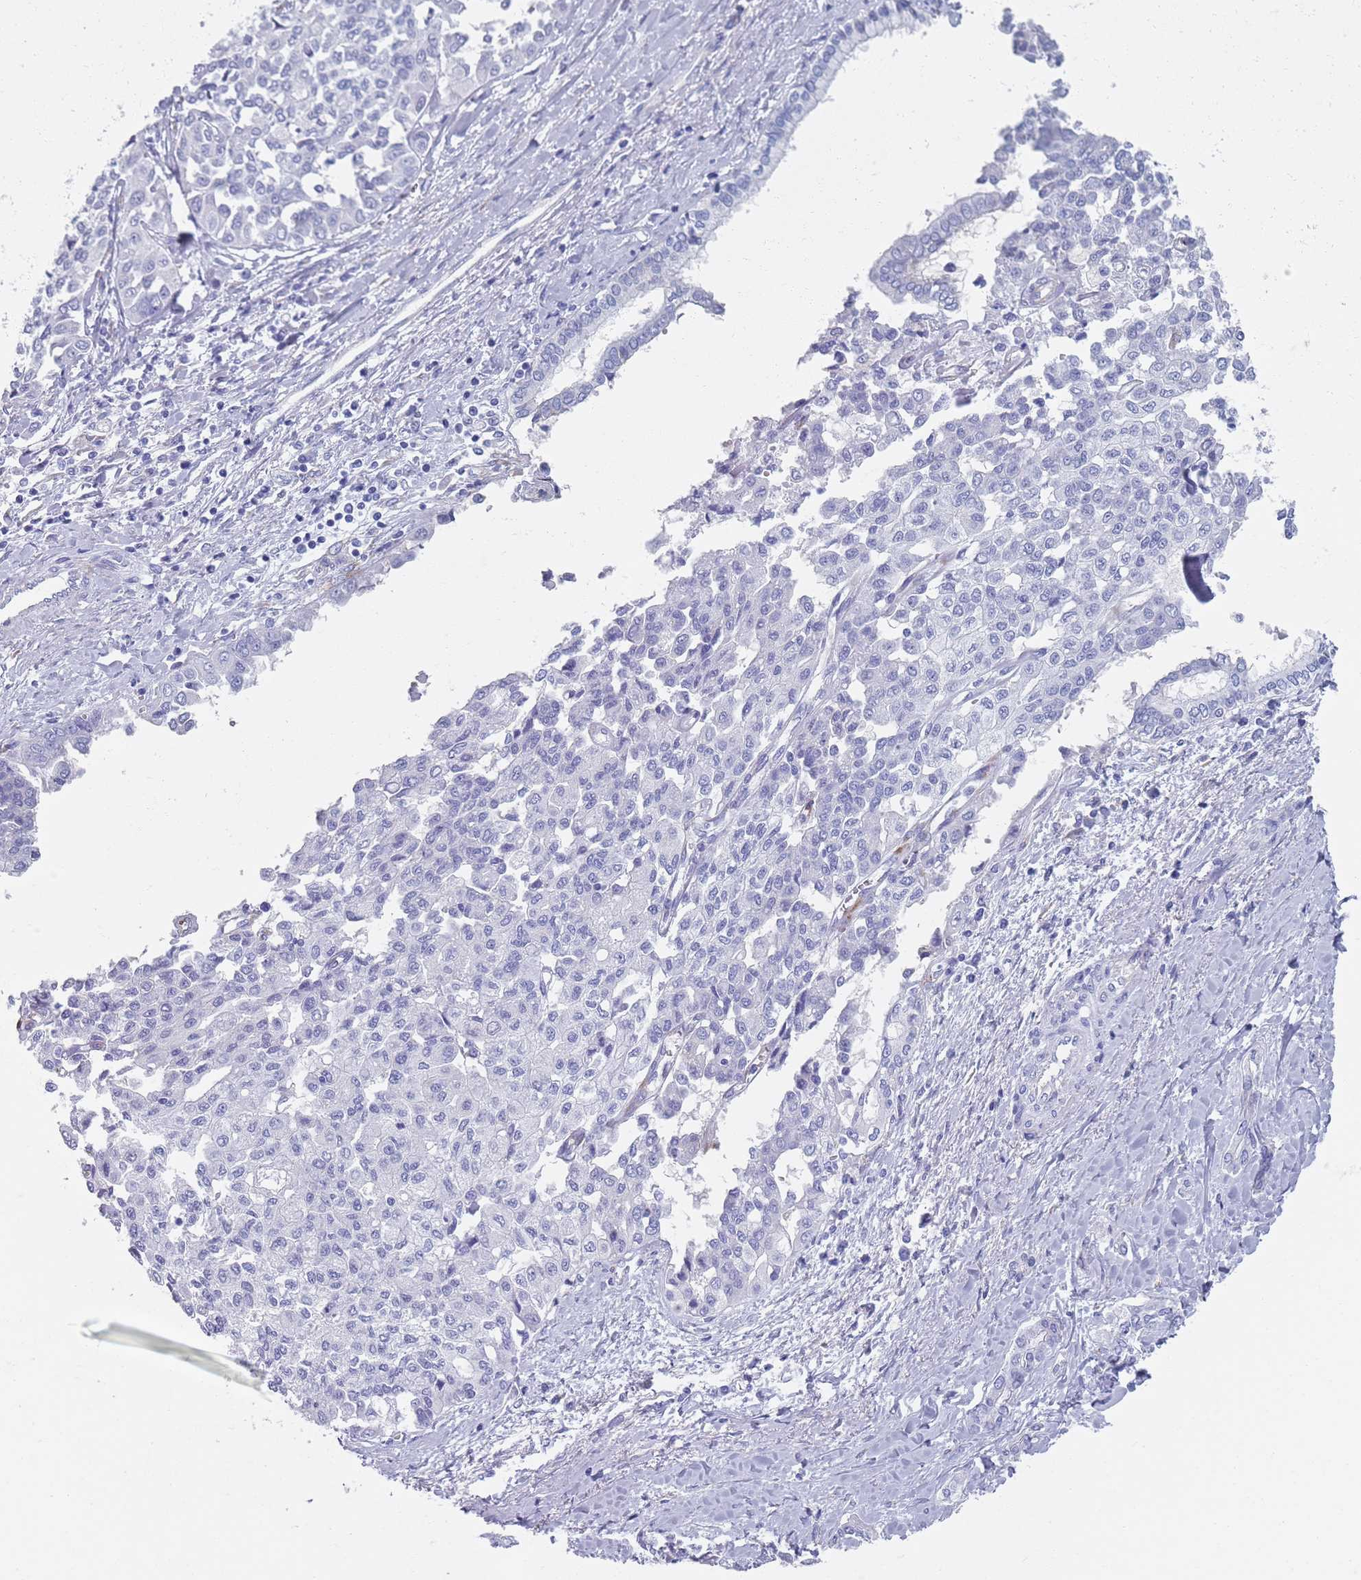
{"staining": {"intensity": "negative", "quantity": "none", "location": "none"}, "tissue": "liver cancer", "cell_type": "Tumor cells", "image_type": "cancer", "snomed": [{"axis": "morphology", "description": "Cholangiocarcinoma"}, {"axis": "topography", "description": "Liver"}], "caption": "IHC of human liver cancer (cholangiocarcinoma) displays no positivity in tumor cells.", "gene": "PLOD1", "patient": {"sex": "female", "age": 77}}